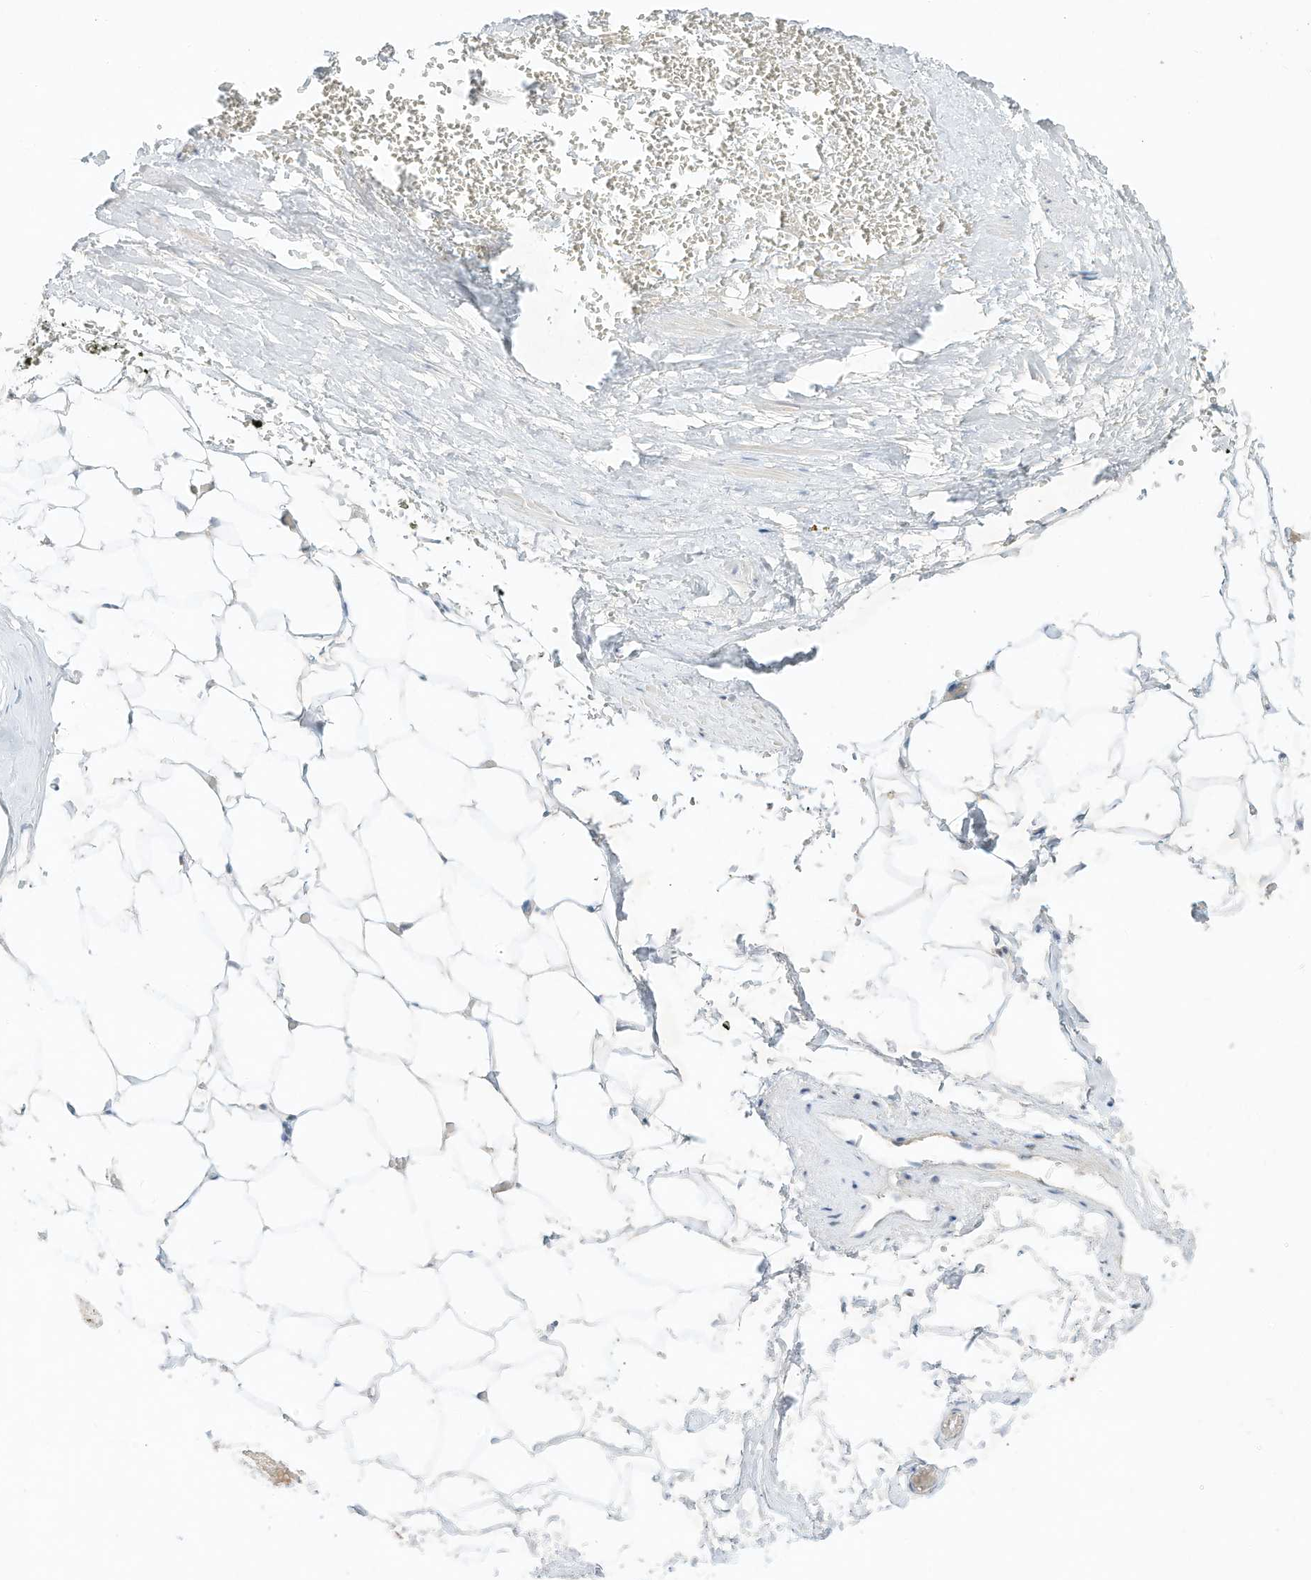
{"staining": {"intensity": "negative", "quantity": "none", "location": "none"}, "tissue": "adipose tissue", "cell_type": "Adipocytes", "image_type": "normal", "snomed": [{"axis": "morphology", "description": "Normal tissue, NOS"}, {"axis": "morphology", "description": "Adenocarcinoma, Low grade"}, {"axis": "topography", "description": "Prostate"}, {"axis": "topography", "description": "Peripheral nerve tissue"}], "caption": "Protein analysis of normal adipose tissue demonstrates no significant staining in adipocytes.", "gene": "PAK6", "patient": {"sex": "male", "age": 63}}